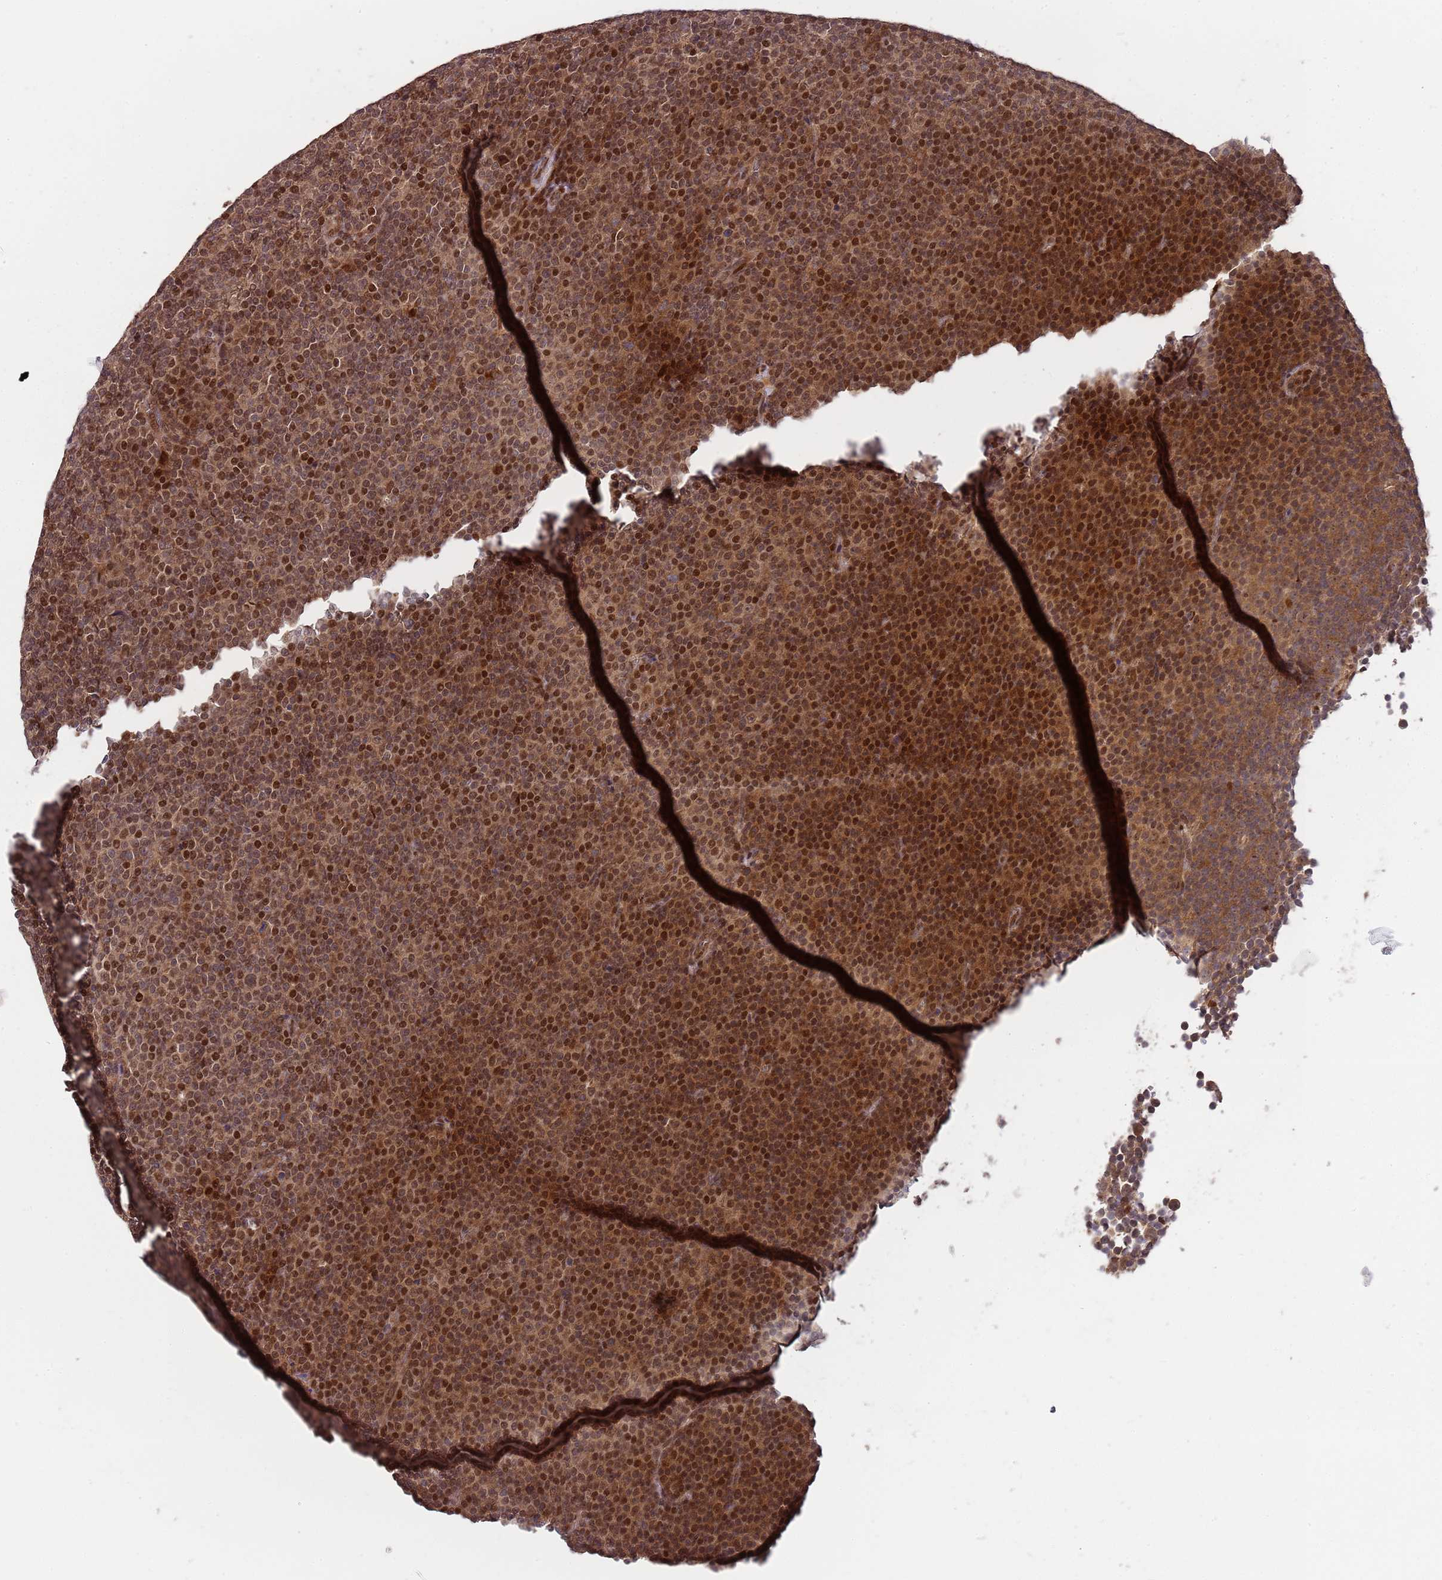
{"staining": {"intensity": "moderate", "quantity": ">75%", "location": "nuclear"}, "tissue": "lymphoma", "cell_type": "Tumor cells", "image_type": "cancer", "snomed": [{"axis": "morphology", "description": "Malignant lymphoma, non-Hodgkin's type, Low grade"}, {"axis": "topography", "description": "Lymph node"}], "caption": "Lymphoma was stained to show a protein in brown. There is medium levels of moderate nuclear expression in about >75% of tumor cells.", "gene": "EDC3", "patient": {"sex": "female", "age": 67}}